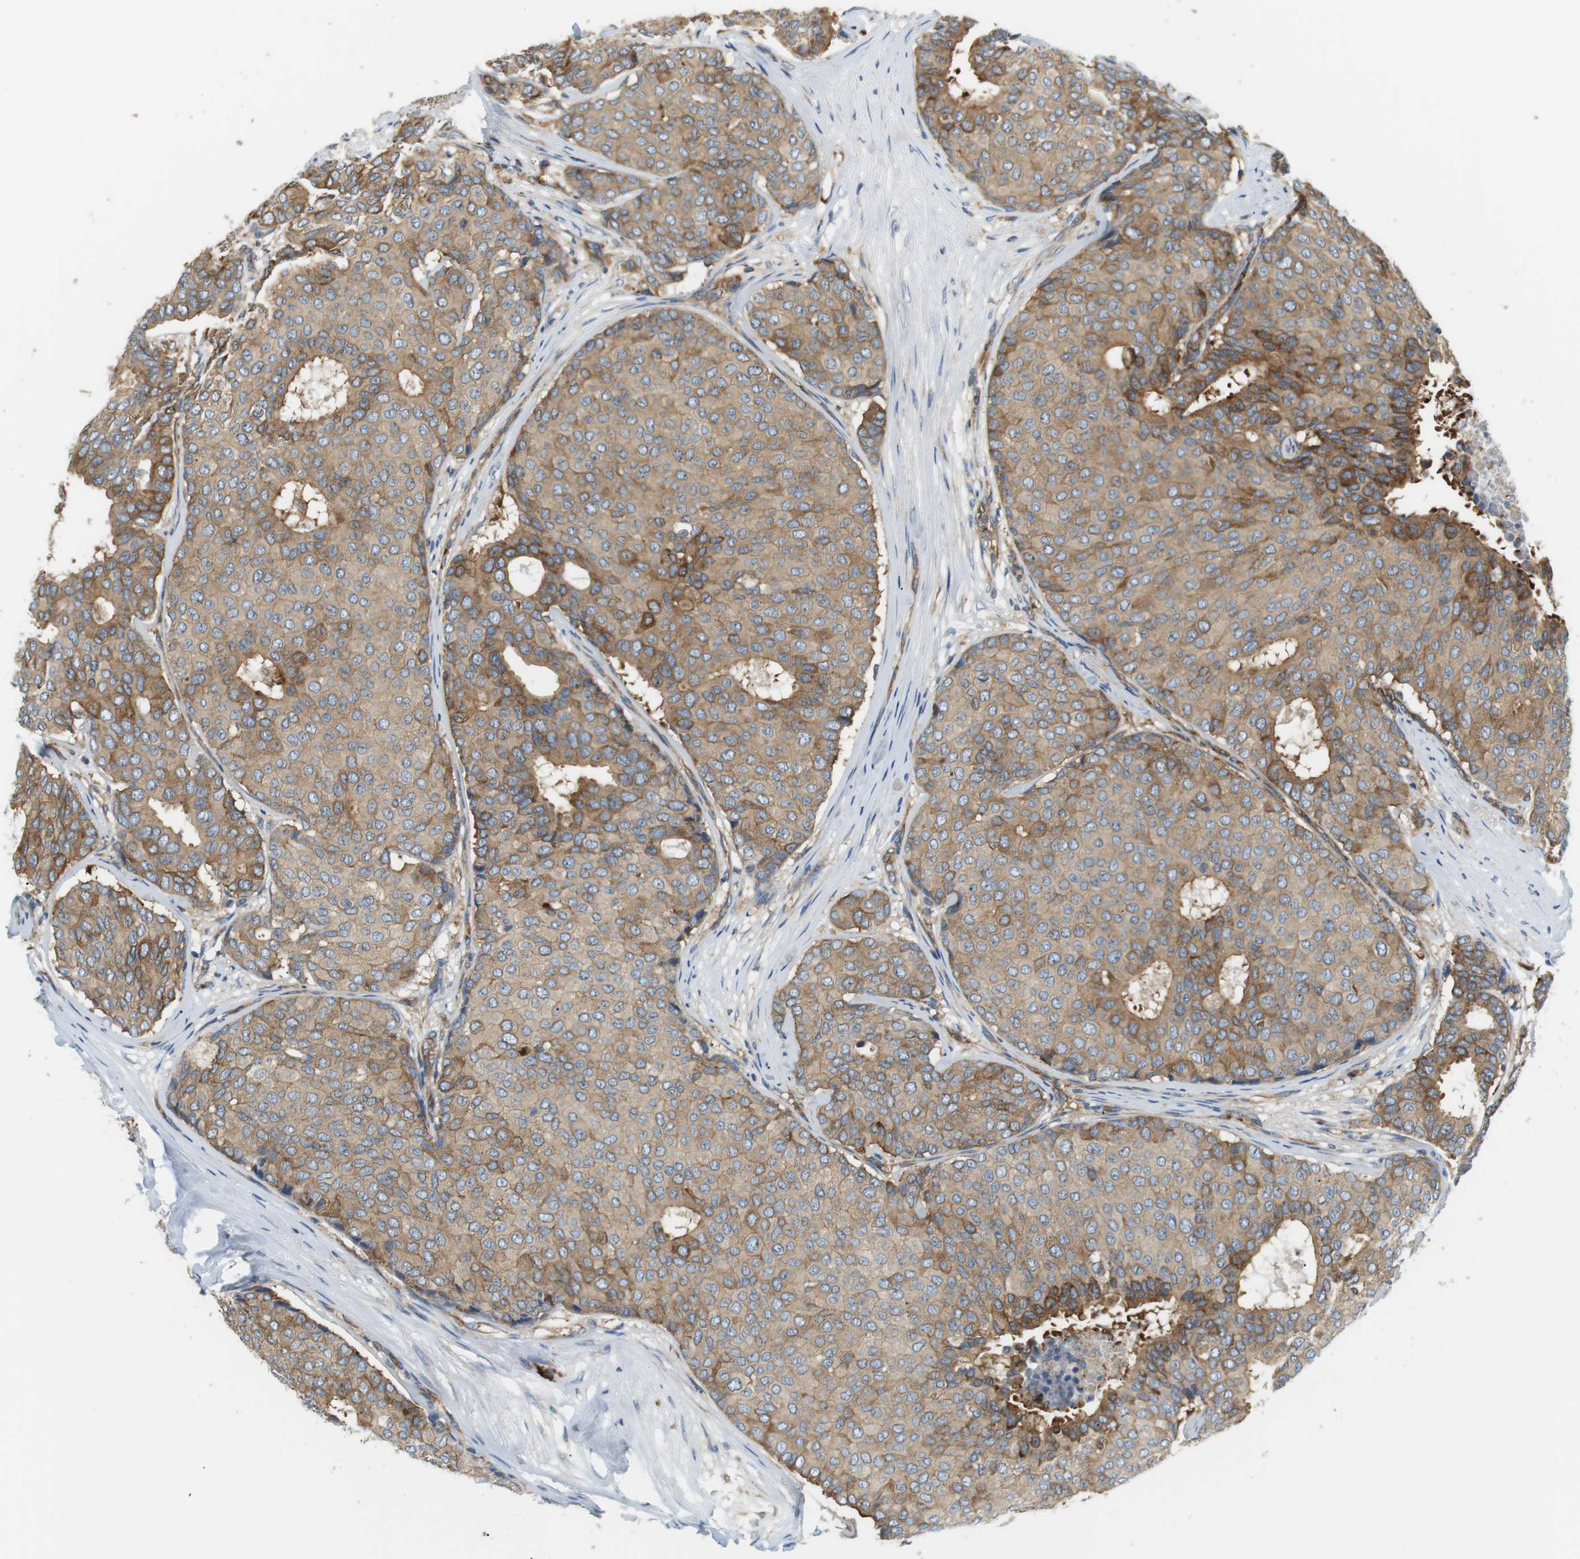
{"staining": {"intensity": "moderate", "quantity": ">75%", "location": "cytoplasmic/membranous"}, "tissue": "breast cancer", "cell_type": "Tumor cells", "image_type": "cancer", "snomed": [{"axis": "morphology", "description": "Duct carcinoma"}, {"axis": "topography", "description": "Breast"}], "caption": "This image shows IHC staining of human breast cancer, with medium moderate cytoplasmic/membranous positivity in approximately >75% of tumor cells.", "gene": "TMEM200A", "patient": {"sex": "female", "age": 75}}